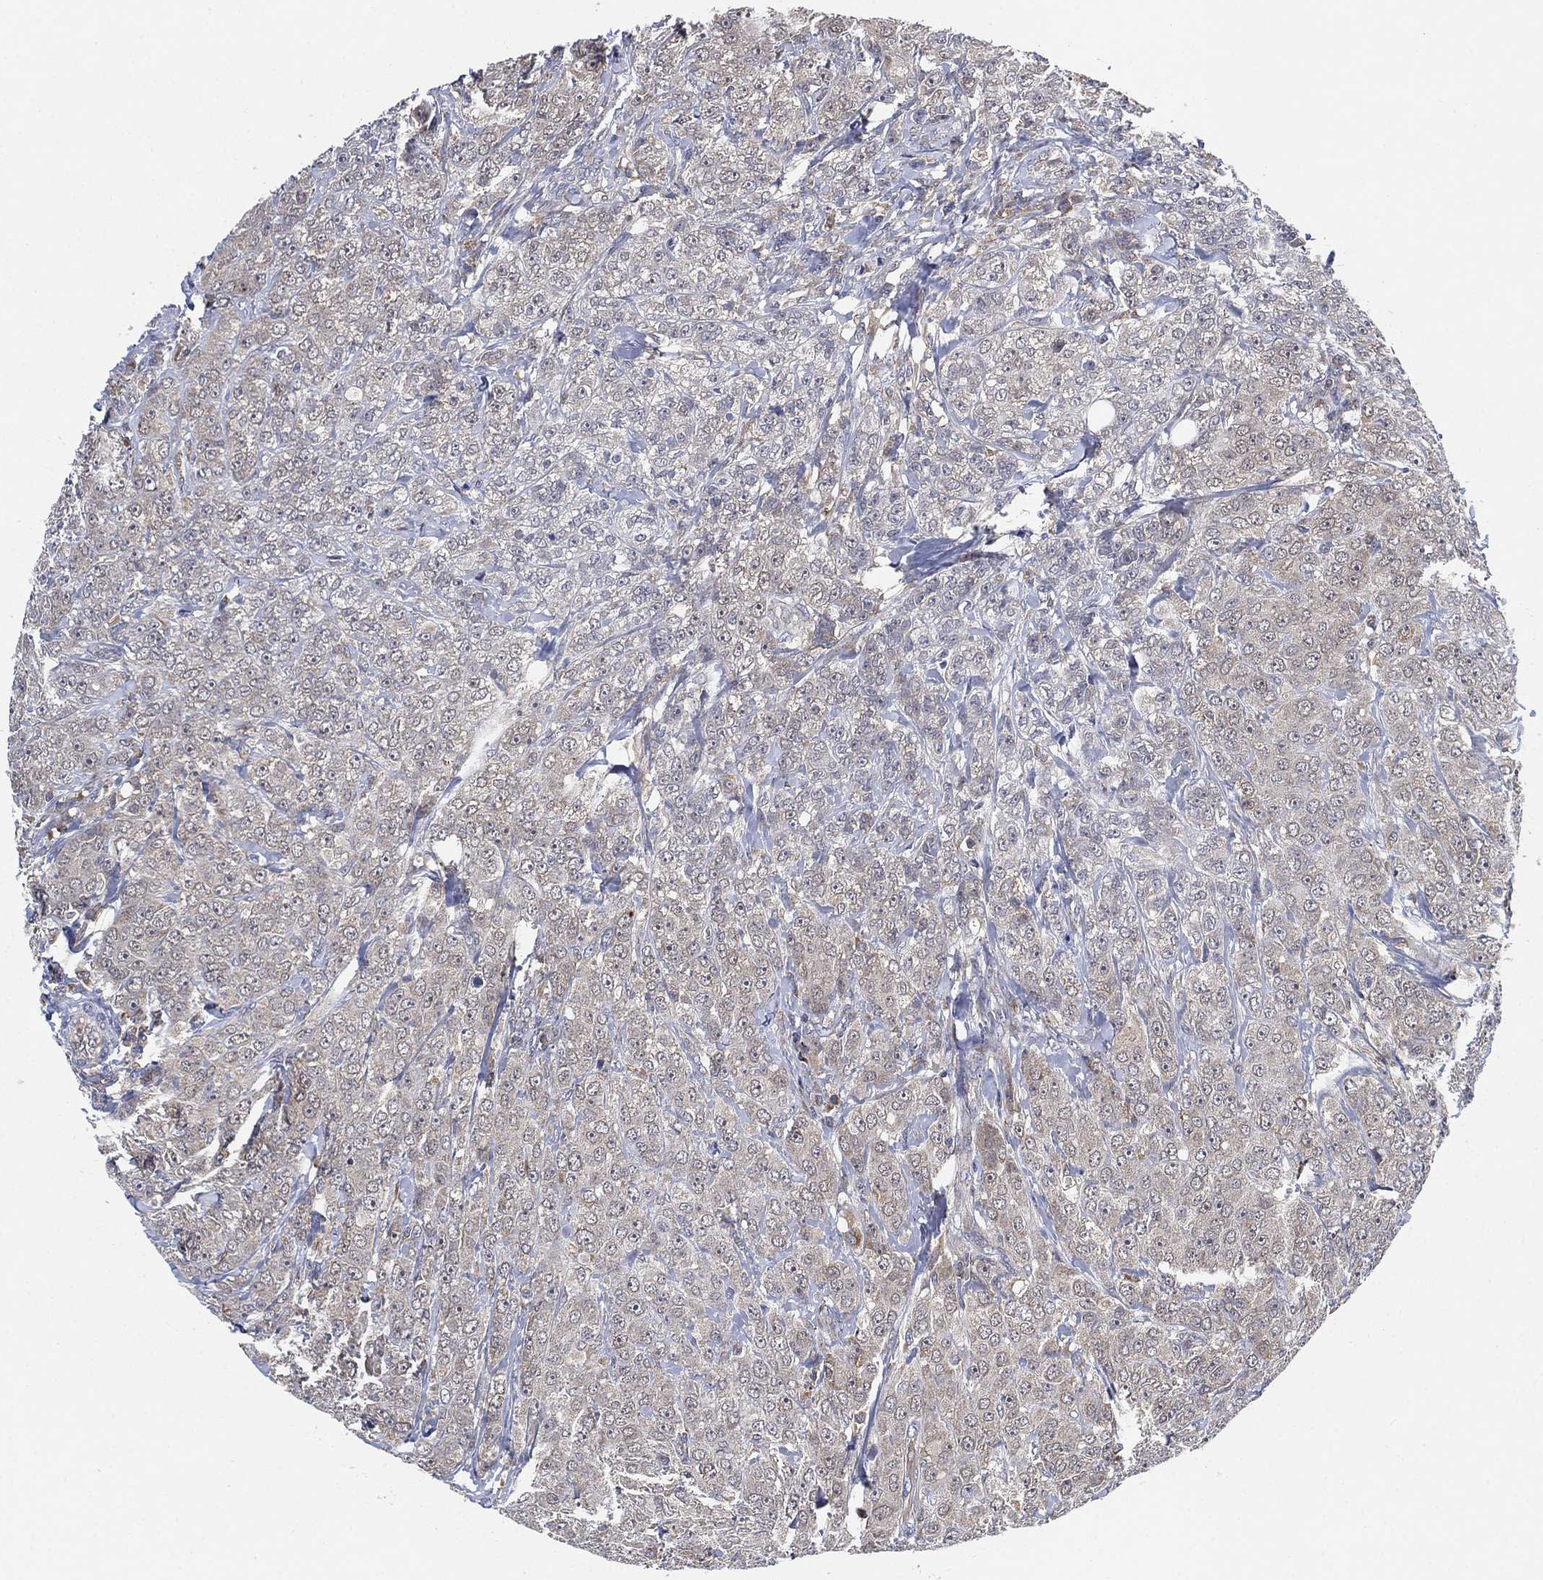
{"staining": {"intensity": "negative", "quantity": "none", "location": "none"}, "tissue": "breast cancer", "cell_type": "Tumor cells", "image_type": "cancer", "snomed": [{"axis": "morphology", "description": "Duct carcinoma"}, {"axis": "topography", "description": "Breast"}], "caption": "IHC histopathology image of neoplastic tissue: intraductal carcinoma (breast) stained with DAB exhibits no significant protein staining in tumor cells.", "gene": "FES", "patient": {"sex": "female", "age": 43}}